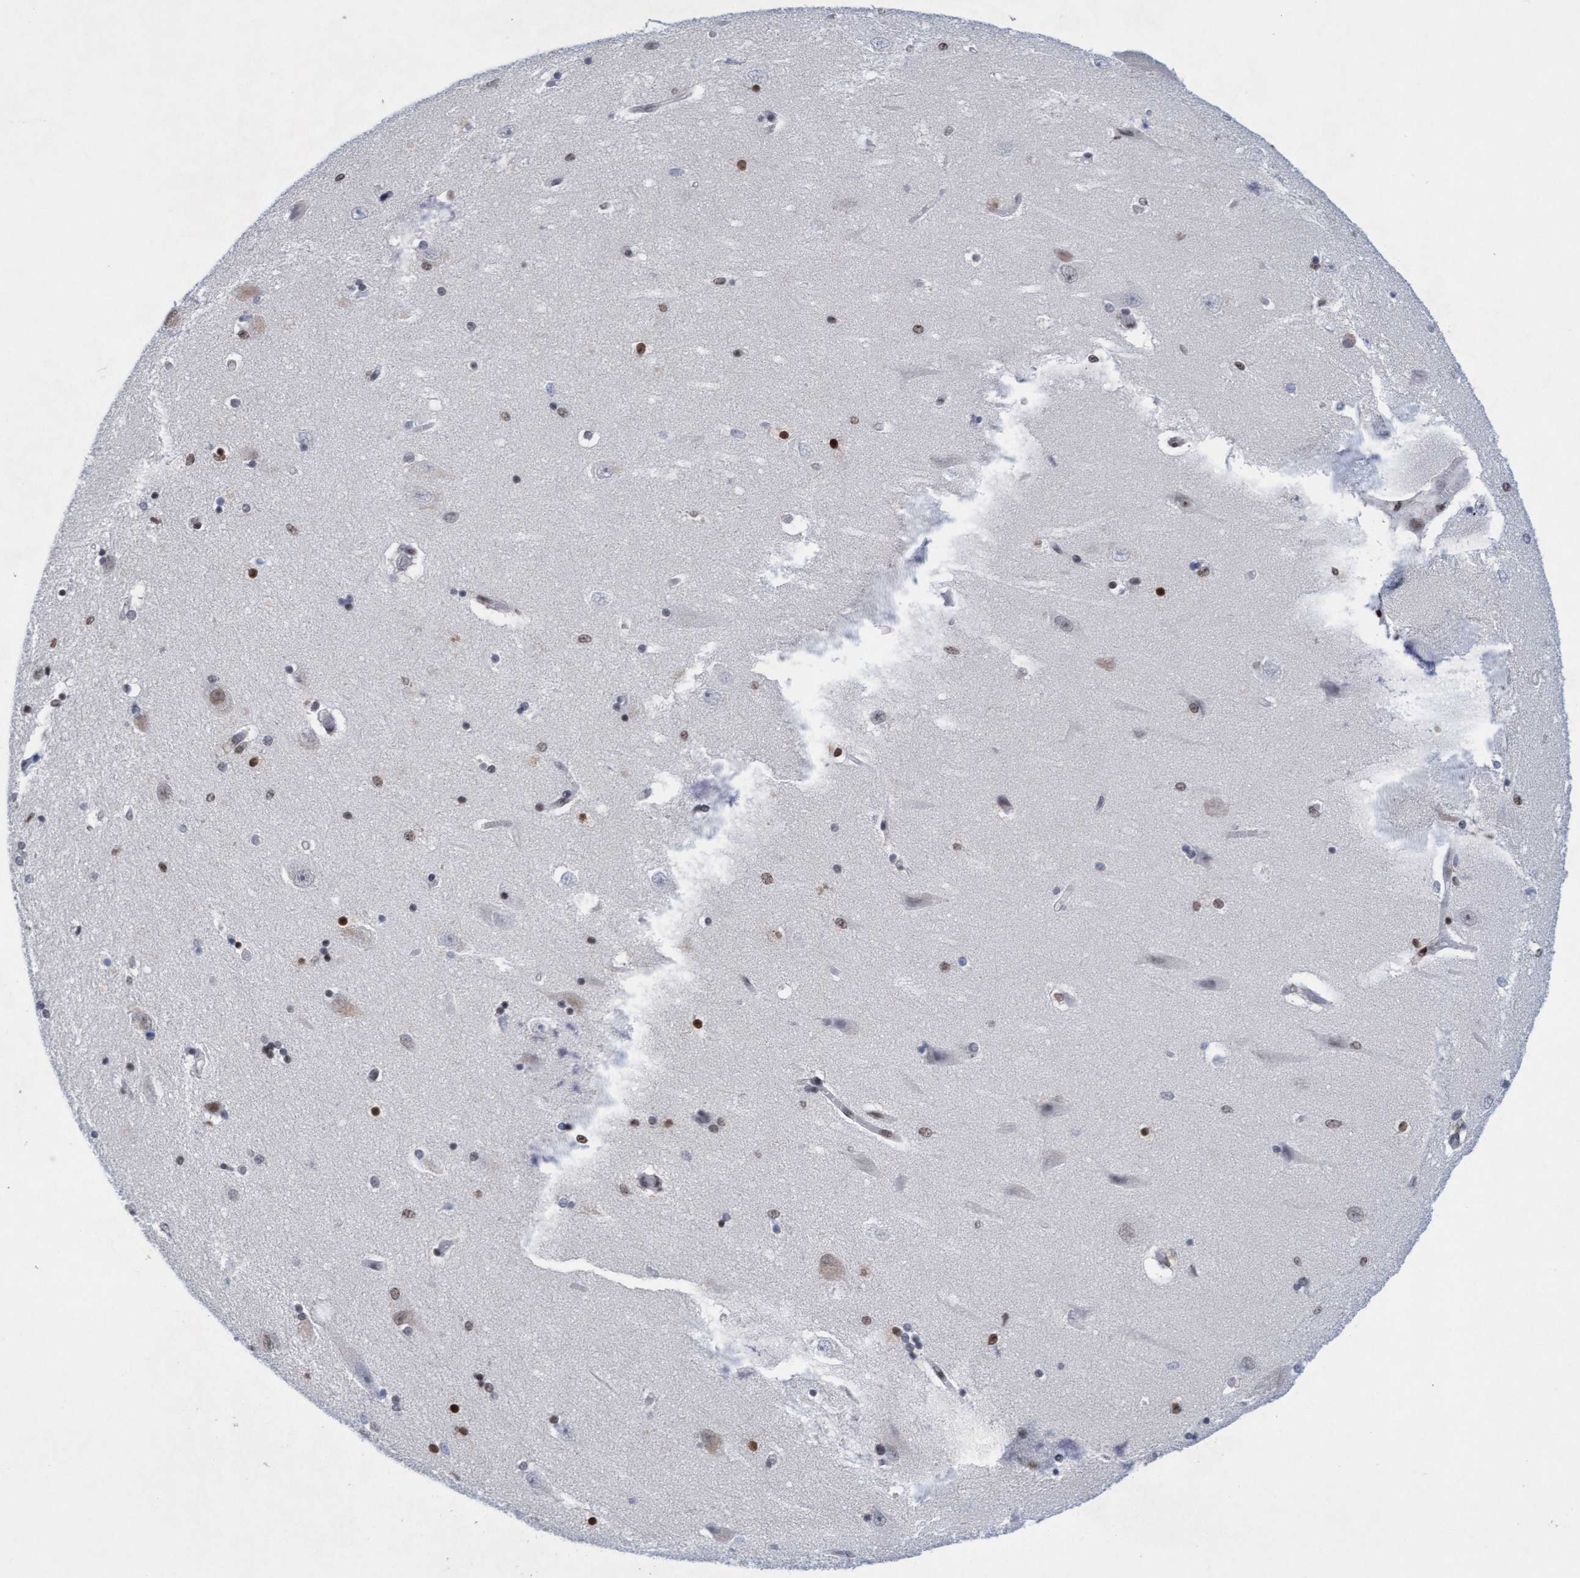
{"staining": {"intensity": "moderate", "quantity": "25%-75%", "location": "nuclear"}, "tissue": "hippocampus", "cell_type": "Glial cells", "image_type": "normal", "snomed": [{"axis": "morphology", "description": "Normal tissue, NOS"}, {"axis": "topography", "description": "Hippocampus"}], "caption": "High-power microscopy captured an immunohistochemistry (IHC) histopathology image of normal hippocampus, revealing moderate nuclear expression in approximately 25%-75% of glial cells. The protein is shown in brown color, while the nuclei are stained blue.", "gene": "GLRX2", "patient": {"sex": "female", "age": 54}}